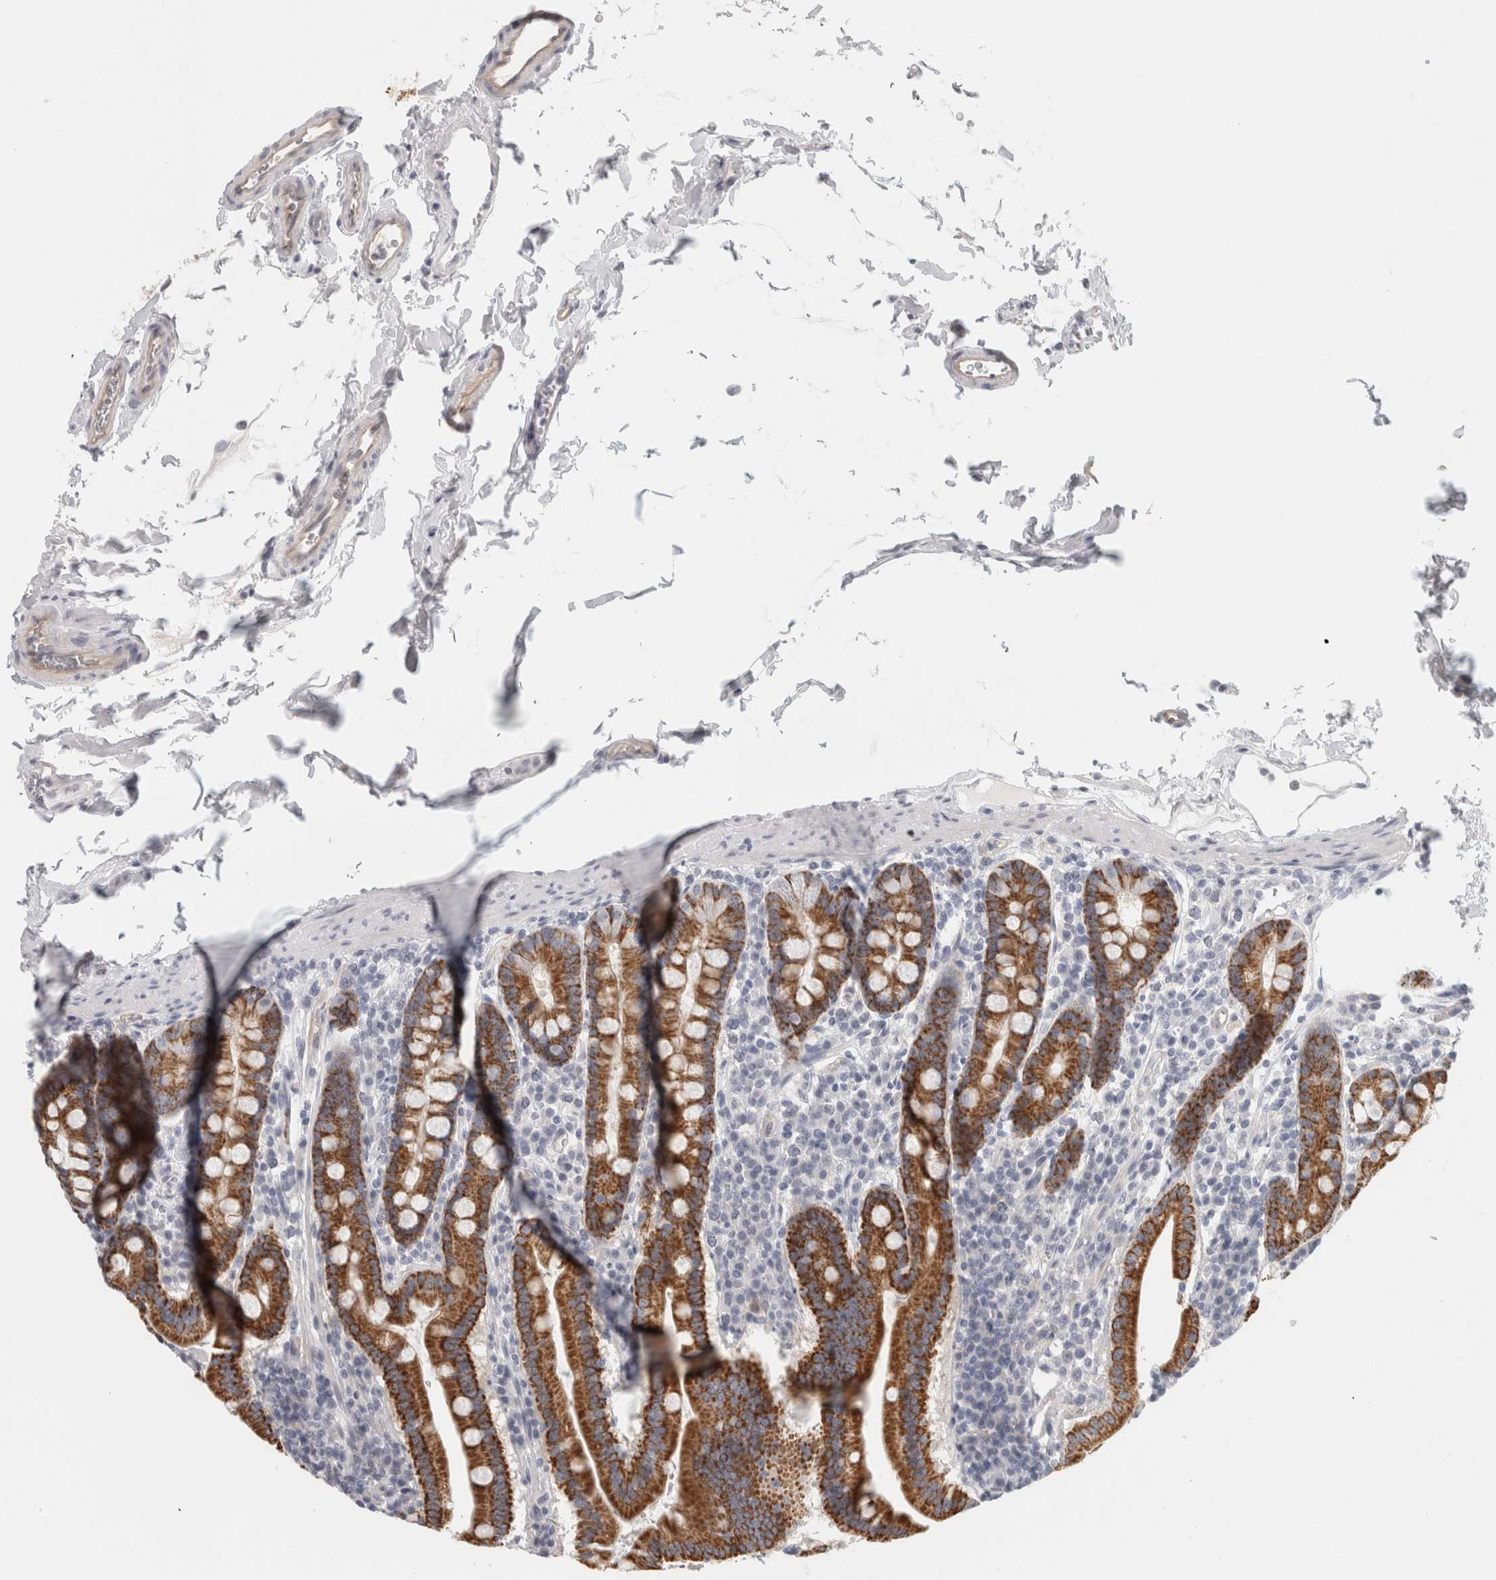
{"staining": {"intensity": "strong", "quantity": ">75%", "location": "cytoplasmic/membranous"}, "tissue": "duodenum", "cell_type": "Glandular cells", "image_type": "normal", "snomed": [{"axis": "morphology", "description": "Normal tissue, NOS"}, {"axis": "morphology", "description": "Adenocarcinoma, NOS"}, {"axis": "topography", "description": "Pancreas"}, {"axis": "topography", "description": "Duodenum"}], "caption": "About >75% of glandular cells in benign human duodenum display strong cytoplasmic/membranous protein expression as visualized by brown immunohistochemical staining.", "gene": "FBLIM1", "patient": {"sex": "male", "age": 50}}